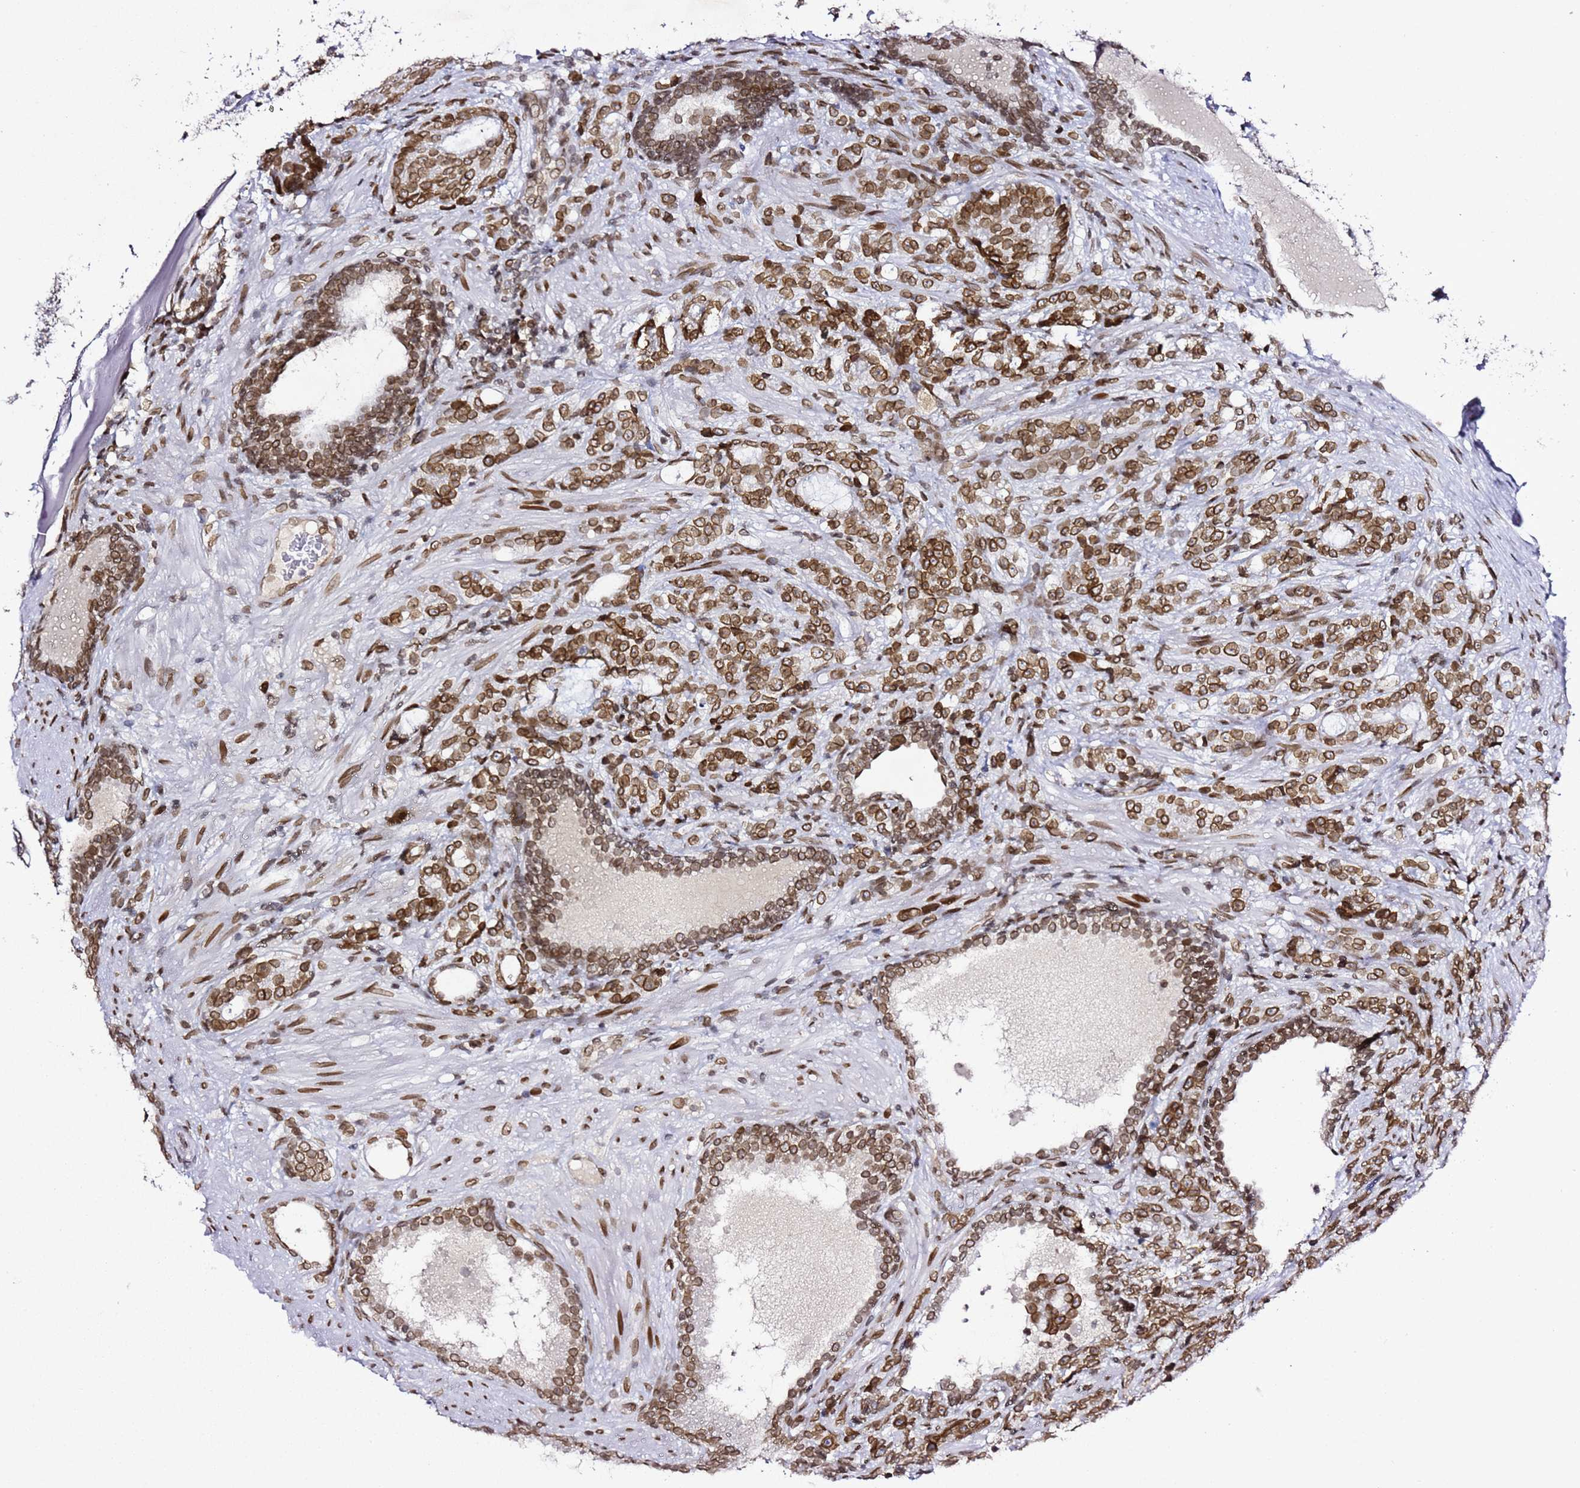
{"staining": {"intensity": "moderate", "quantity": ">75%", "location": "cytoplasmic/membranous,nuclear"}, "tissue": "prostate cancer", "cell_type": "Tumor cells", "image_type": "cancer", "snomed": [{"axis": "morphology", "description": "Adenocarcinoma, High grade"}, {"axis": "topography", "description": "Prostate"}], "caption": "Immunohistochemistry (IHC) of human adenocarcinoma (high-grade) (prostate) demonstrates medium levels of moderate cytoplasmic/membranous and nuclear expression in about >75% of tumor cells.", "gene": "POU6F1", "patient": {"sex": "male", "age": 67}}